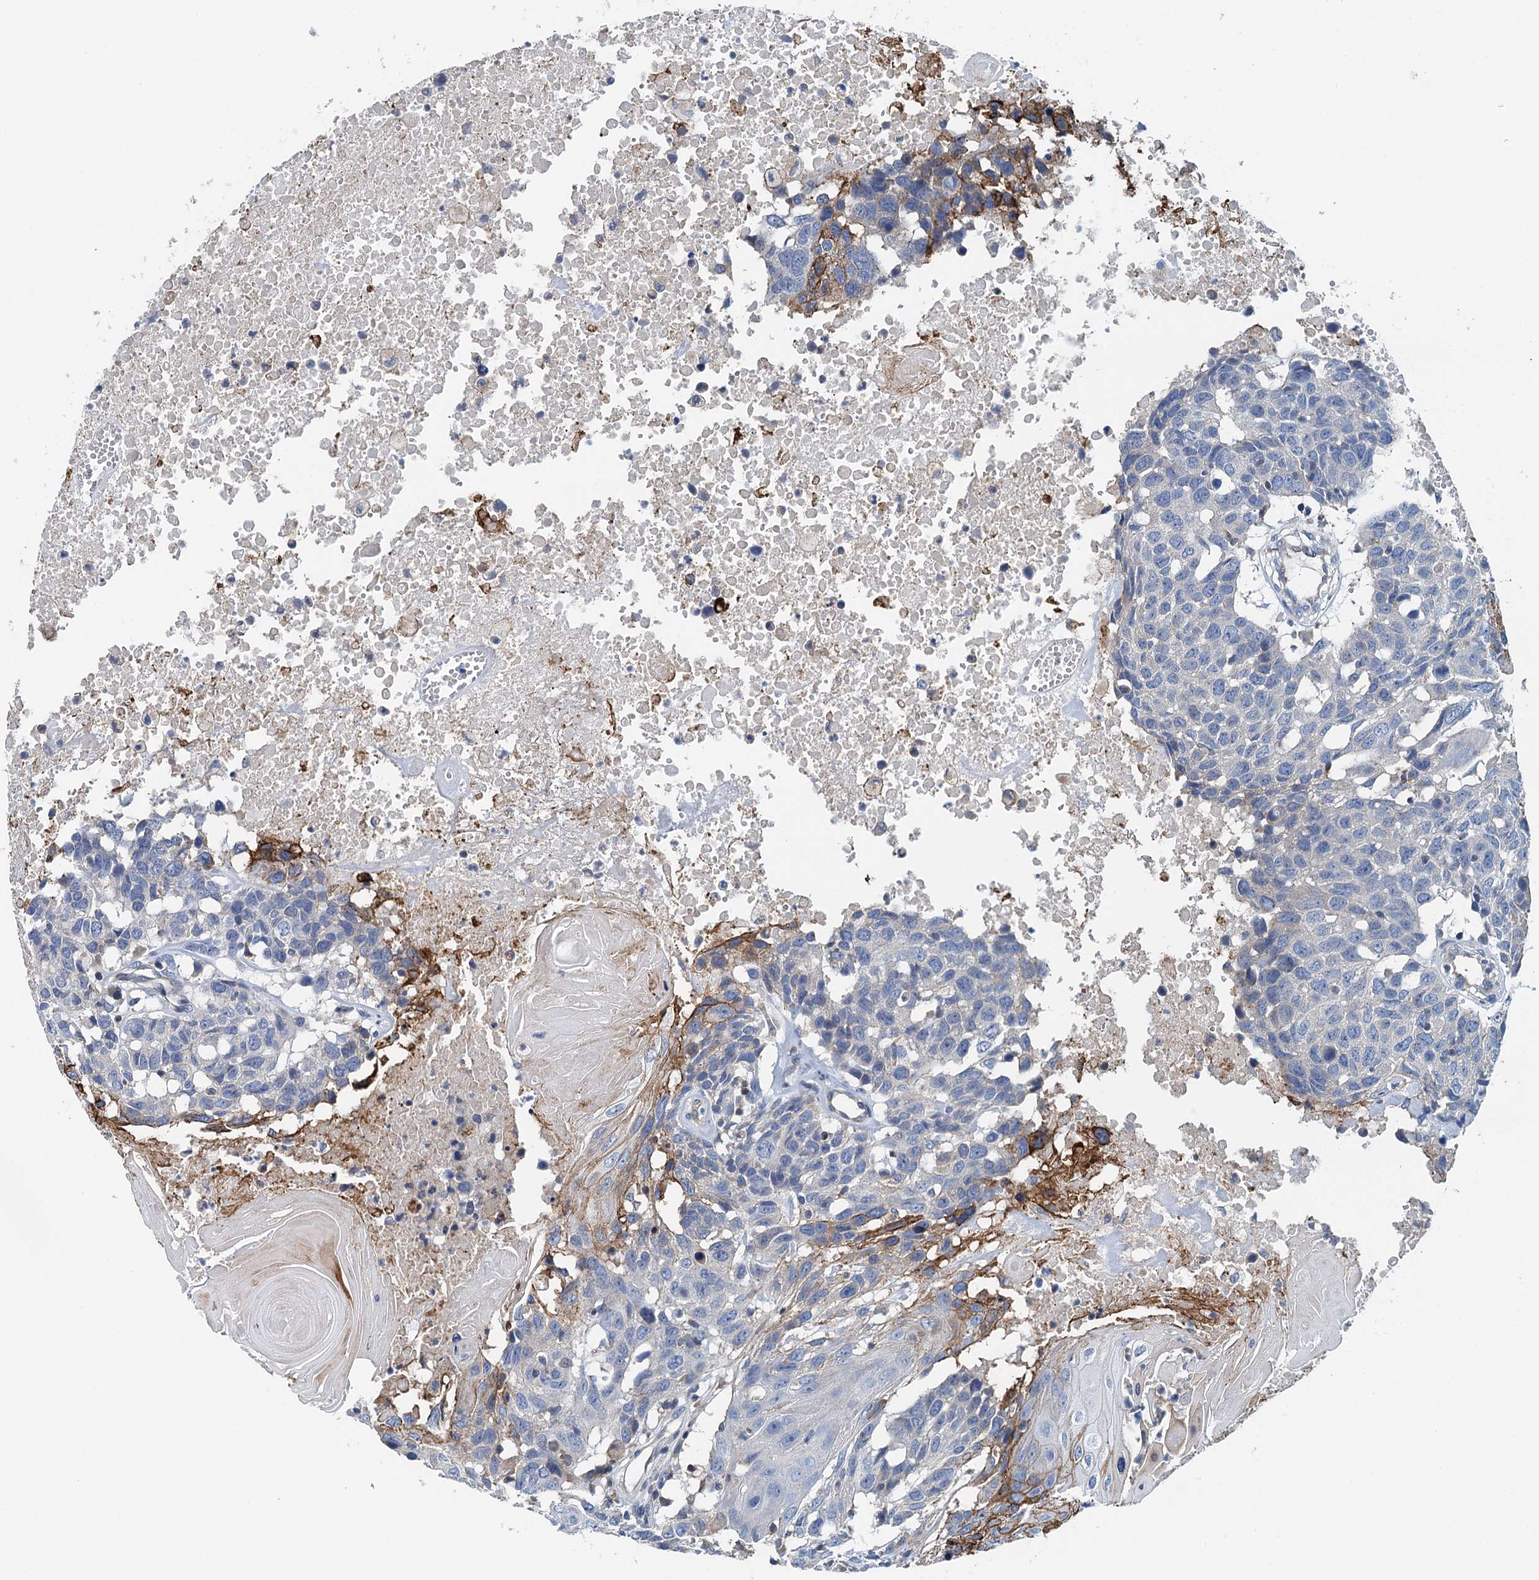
{"staining": {"intensity": "strong", "quantity": "<25%", "location": "cytoplasmic/membranous"}, "tissue": "head and neck cancer", "cell_type": "Tumor cells", "image_type": "cancer", "snomed": [{"axis": "morphology", "description": "Squamous cell carcinoma, NOS"}, {"axis": "topography", "description": "Head-Neck"}], "caption": "The immunohistochemical stain highlights strong cytoplasmic/membranous positivity in tumor cells of head and neck squamous cell carcinoma tissue. Nuclei are stained in blue.", "gene": "PPP1R14D", "patient": {"sex": "male", "age": 66}}